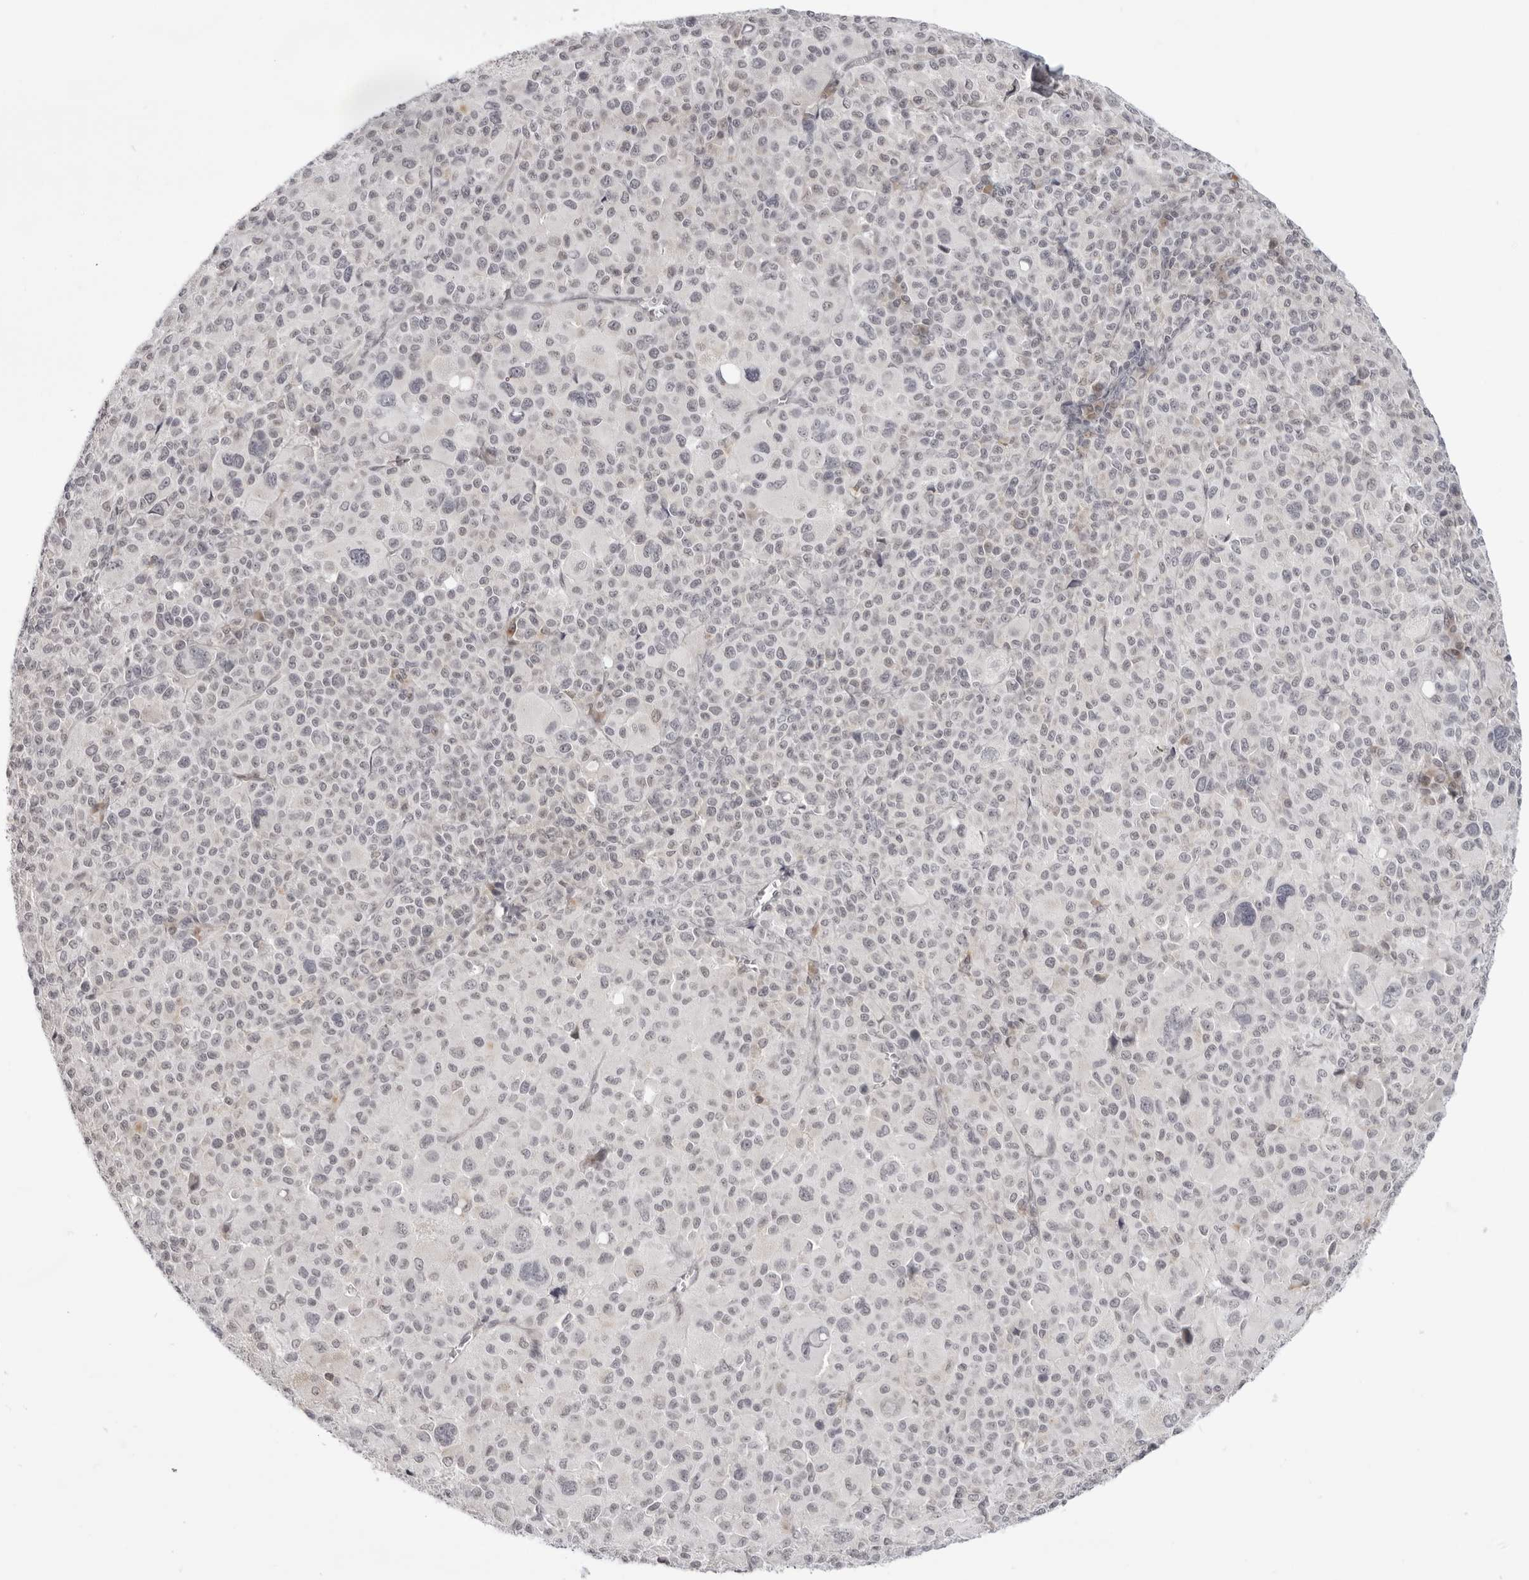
{"staining": {"intensity": "negative", "quantity": "none", "location": "none"}, "tissue": "melanoma", "cell_type": "Tumor cells", "image_type": "cancer", "snomed": [{"axis": "morphology", "description": "Malignant melanoma, Metastatic site"}, {"axis": "topography", "description": "Skin"}], "caption": "Malignant melanoma (metastatic site) stained for a protein using immunohistochemistry shows no staining tumor cells.", "gene": "ACP6", "patient": {"sex": "female", "age": 74}}